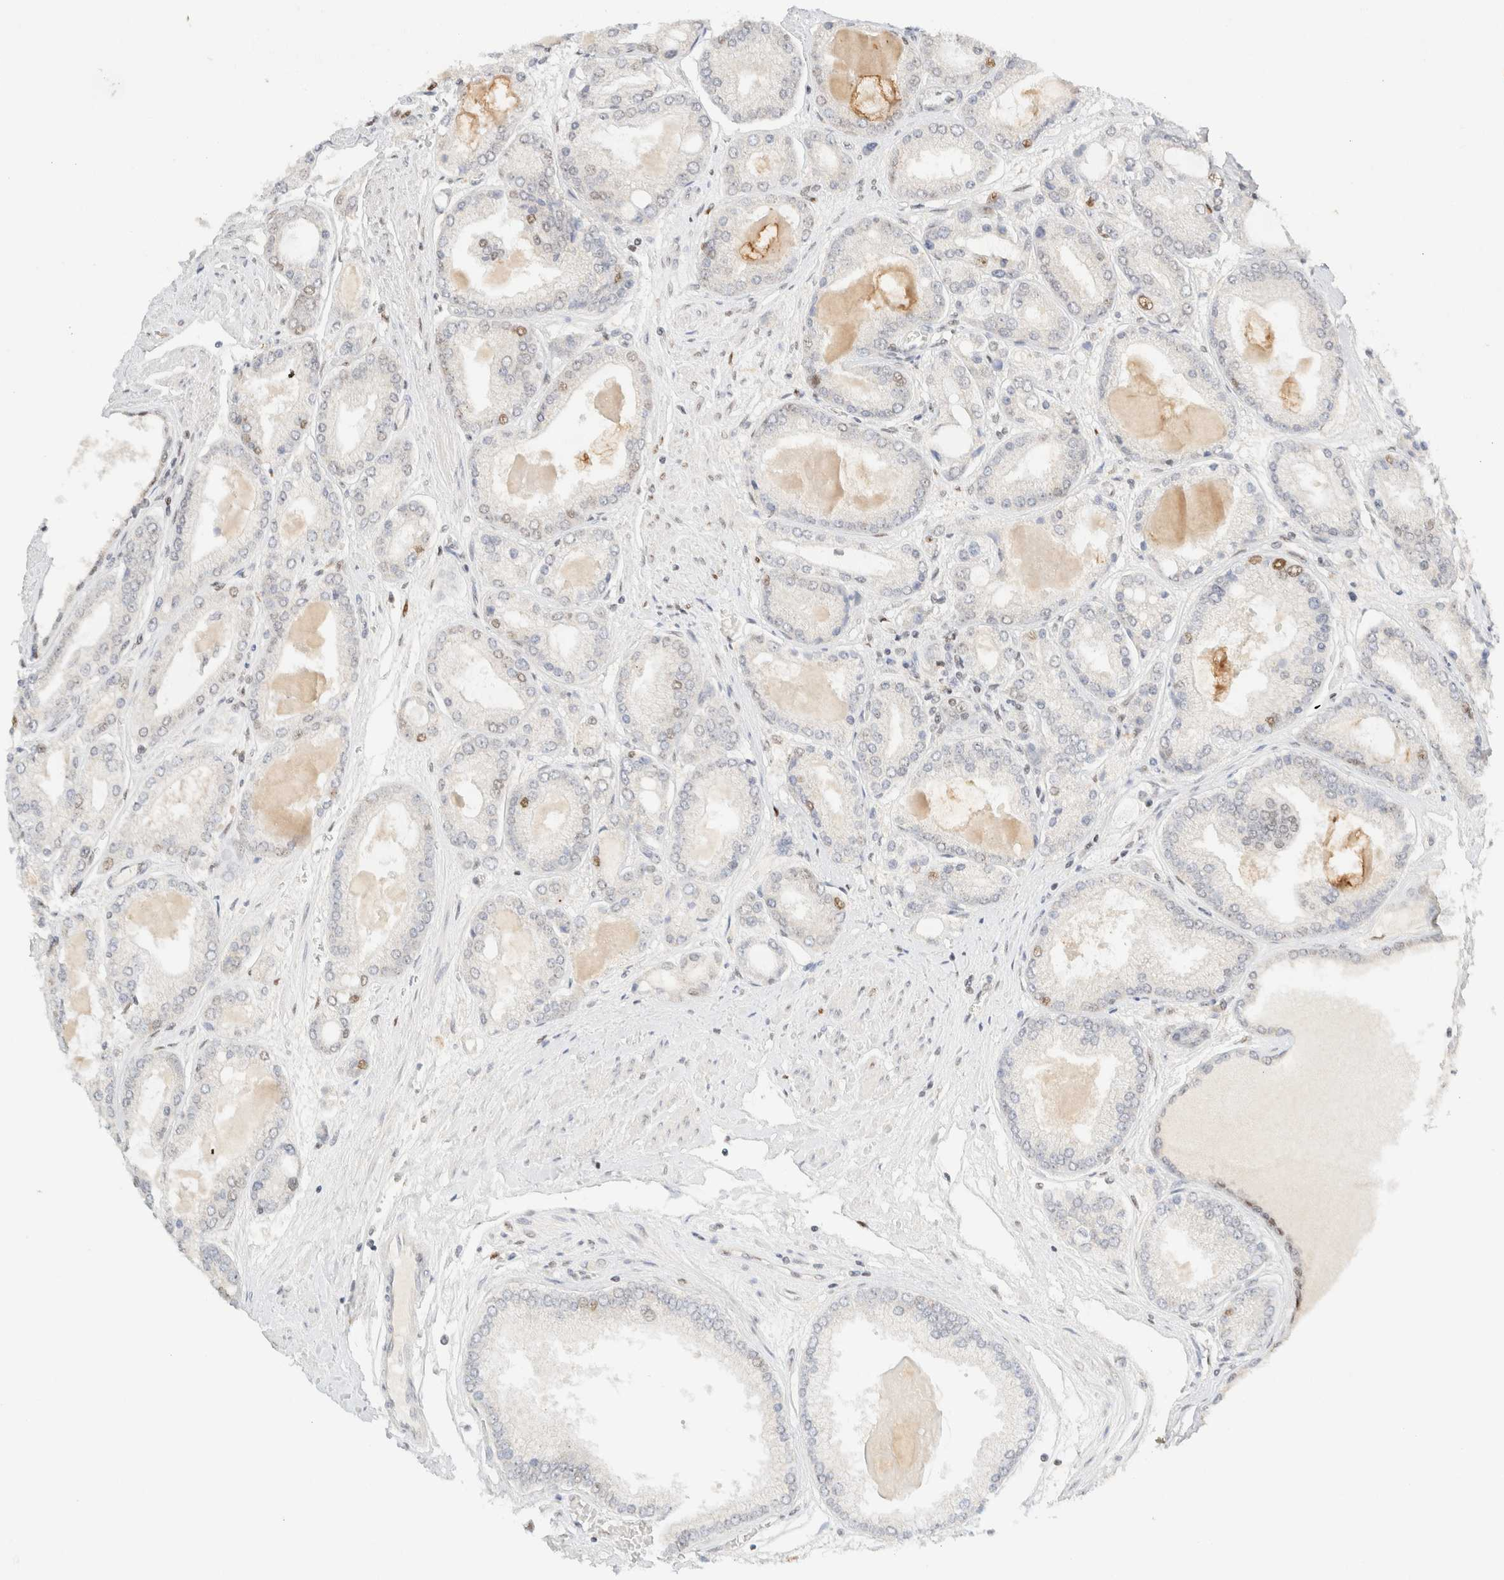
{"staining": {"intensity": "negative", "quantity": "none", "location": "none"}, "tissue": "prostate cancer", "cell_type": "Tumor cells", "image_type": "cancer", "snomed": [{"axis": "morphology", "description": "Adenocarcinoma, High grade"}, {"axis": "topography", "description": "Prostate"}], "caption": "A high-resolution photomicrograph shows immunohistochemistry (IHC) staining of prostate cancer, which exhibits no significant expression in tumor cells. (DAB immunohistochemistry visualized using brightfield microscopy, high magnification).", "gene": "DDB2", "patient": {"sex": "male", "age": 59}}